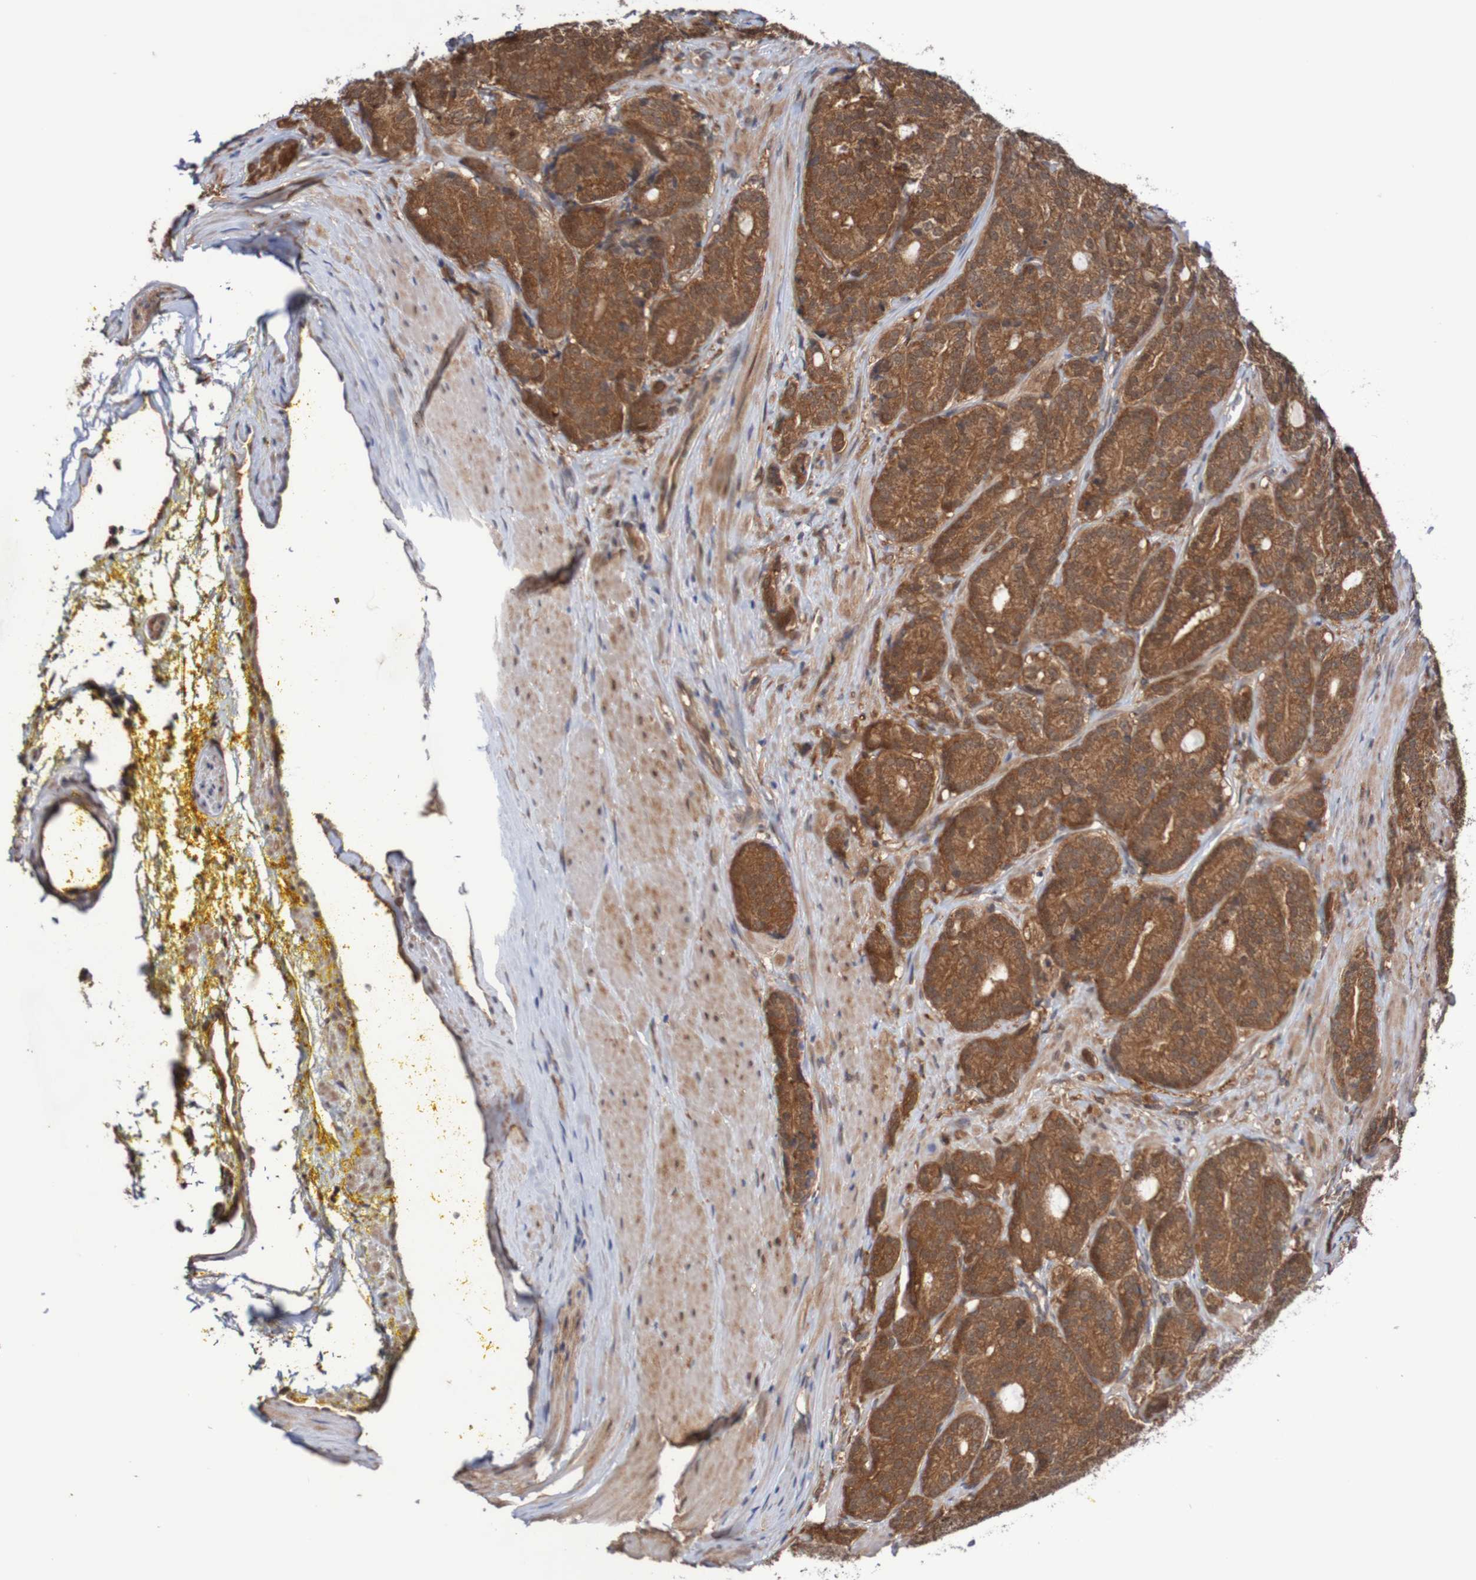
{"staining": {"intensity": "moderate", "quantity": ">75%", "location": "cytoplasmic/membranous"}, "tissue": "prostate cancer", "cell_type": "Tumor cells", "image_type": "cancer", "snomed": [{"axis": "morphology", "description": "Adenocarcinoma, High grade"}, {"axis": "topography", "description": "Prostate"}], "caption": "Moderate cytoplasmic/membranous staining for a protein is seen in about >75% of tumor cells of prostate adenocarcinoma (high-grade) using immunohistochemistry (IHC).", "gene": "PHPT1", "patient": {"sex": "male", "age": 61}}